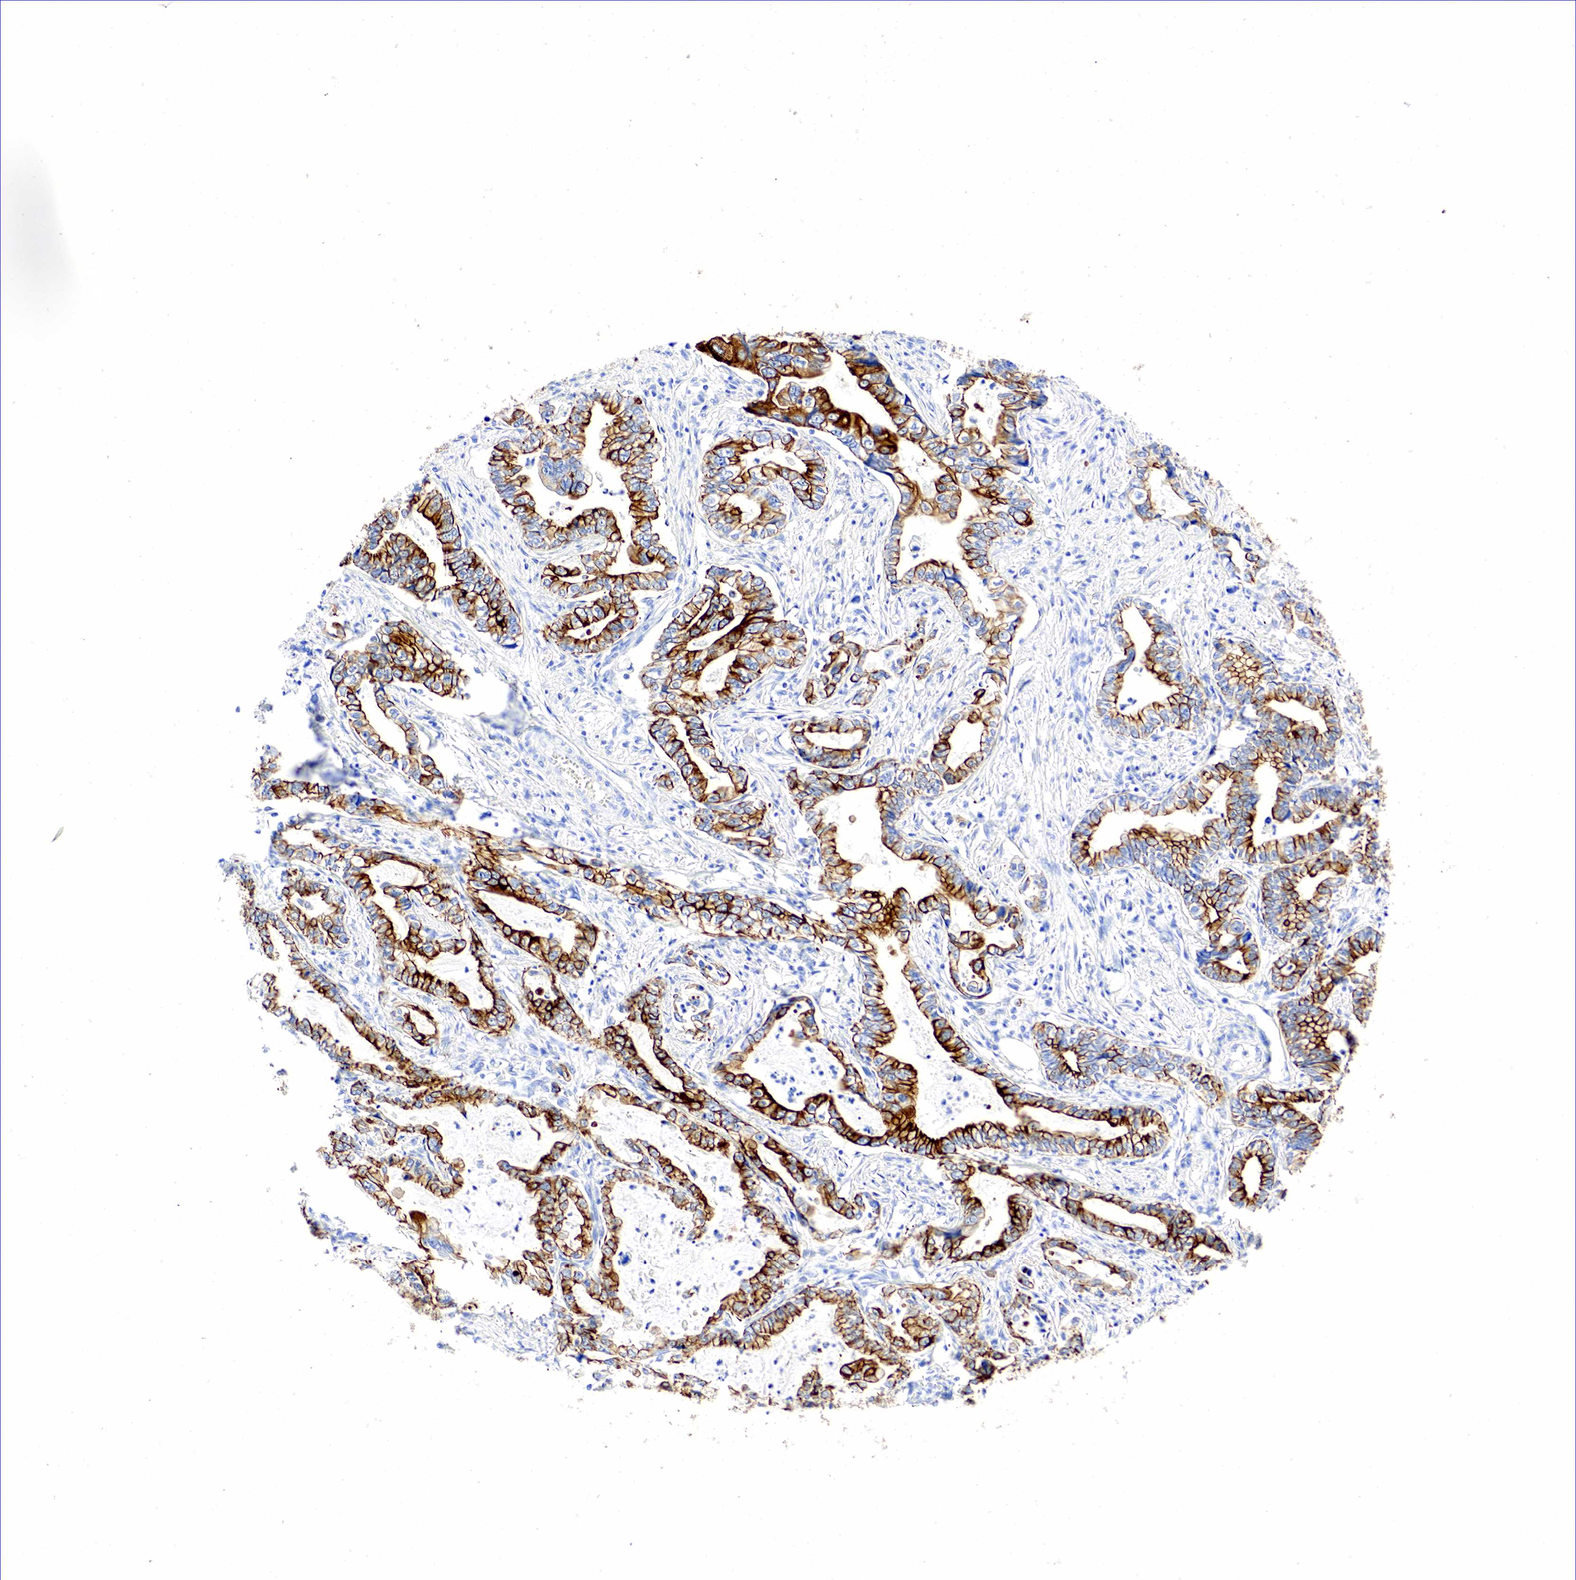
{"staining": {"intensity": "strong", "quantity": ">75%", "location": "cytoplasmic/membranous"}, "tissue": "stomach cancer", "cell_type": "Tumor cells", "image_type": "cancer", "snomed": [{"axis": "morphology", "description": "Adenocarcinoma, NOS"}, {"axis": "topography", "description": "Pancreas"}, {"axis": "topography", "description": "Stomach, upper"}], "caption": "Protein expression analysis of human stomach cancer (adenocarcinoma) reveals strong cytoplasmic/membranous staining in approximately >75% of tumor cells. (brown staining indicates protein expression, while blue staining denotes nuclei).", "gene": "KRT18", "patient": {"sex": "male", "age": 77}}